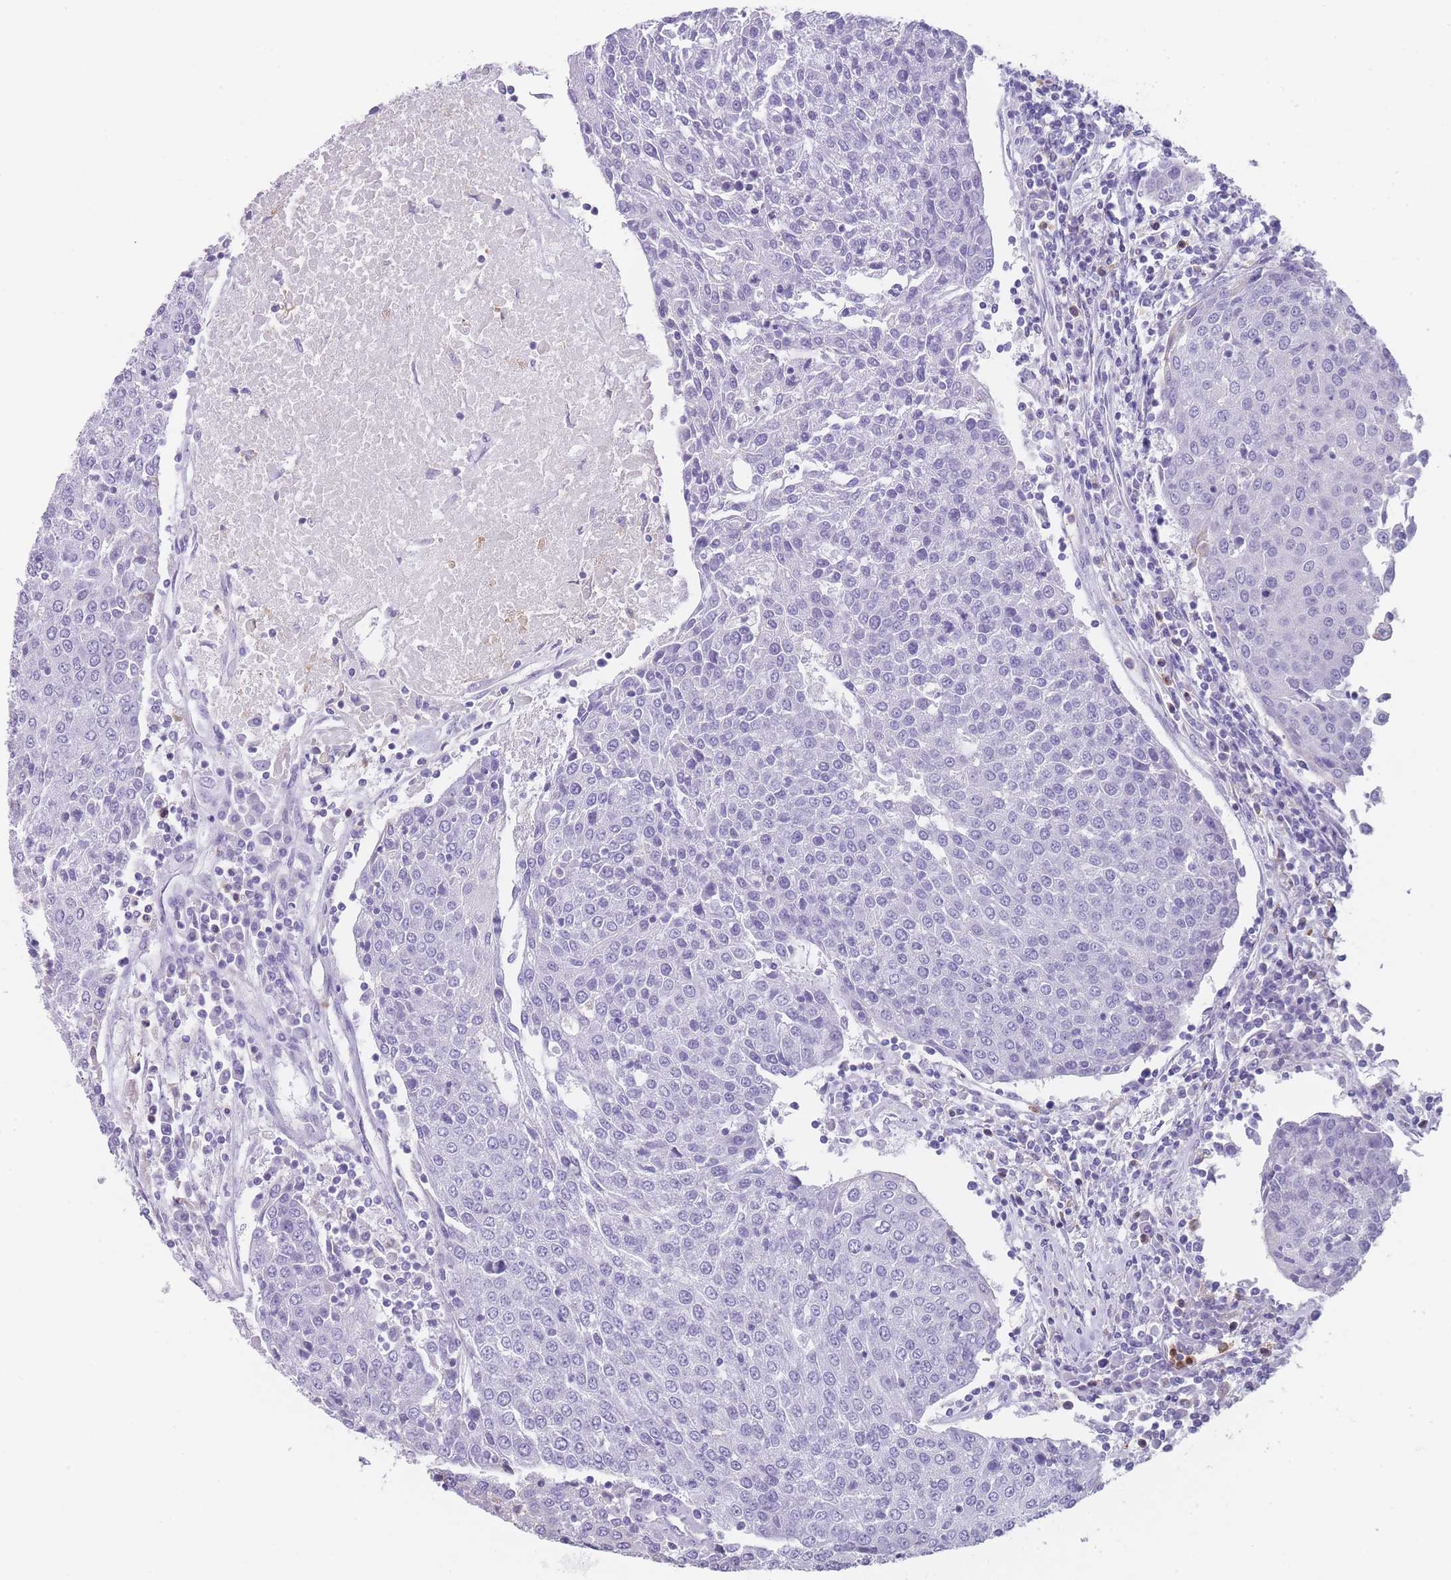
{"staining": {"intensity": "negative", "quantity": "none", "location": "none"}, "tissue": "urothelial cancer", "cell_type": "Tumor cells", "image_type": "cancer", "snomed": [{"axis": "morphology", "description": "Urothelial carcinoma, High grade"}, {"axis": "topography", "description": "Urinary bladder"}], "caption": "Protein analysis of high-grade urothelial carcinoma shows no significant staining in tumor cells. (DAB (3,3'-diaminobenzidine) immunohistochemistry visualized using brightfield microscopy, high magnification).", "gene": "CR1L", "patient": {"sex": "female", "age": 85}}